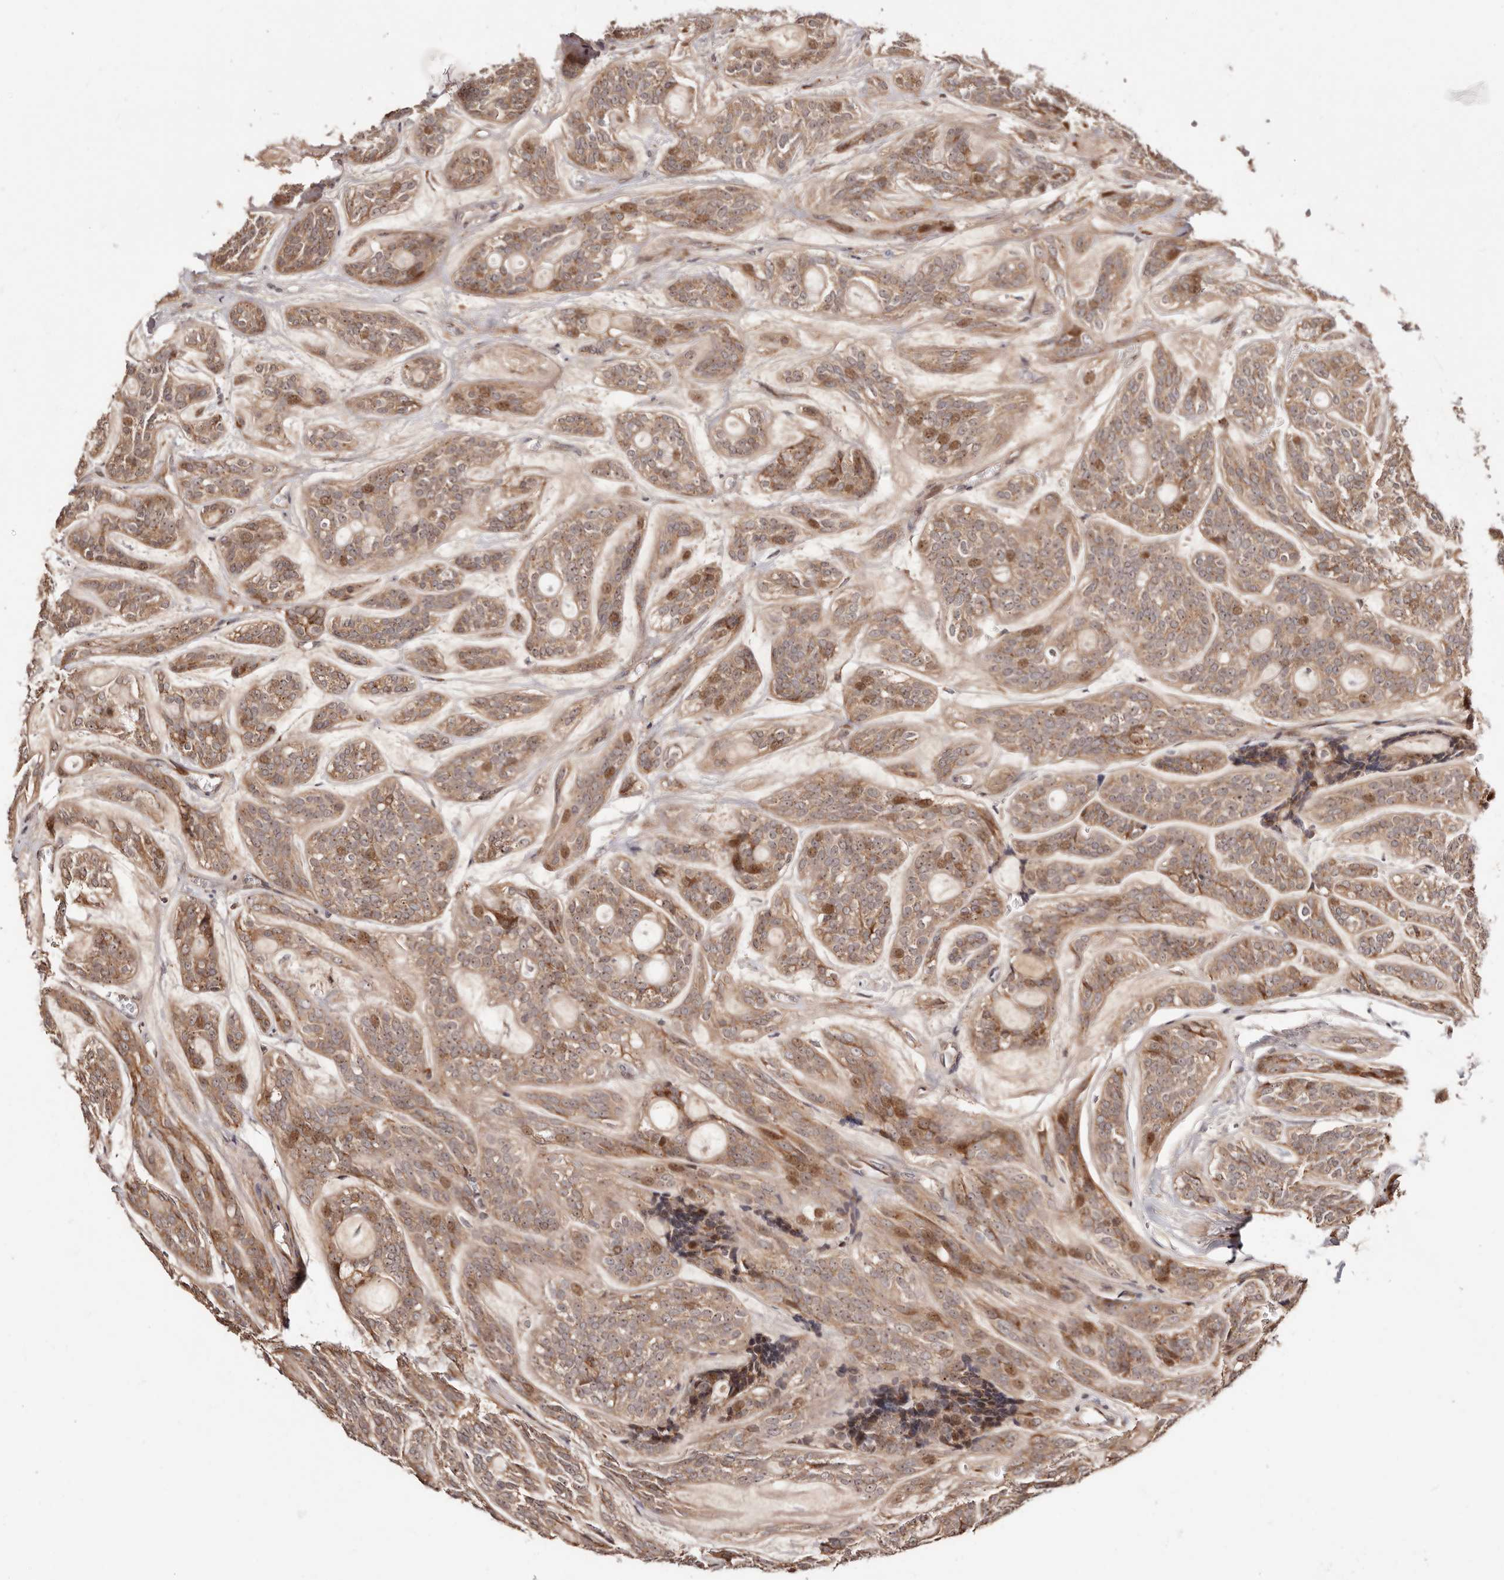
{"staining": {"intensity": "moderate", "quantity": ">75%", "location": "cytoplasmic/membranous,nuclear"}, "tissue": "head and neck cancer", "cell_type": "Tumor cells", "image_type": "cancer", "snomed": [{"axis": "morphology", "description": "Adenocarcinoma, NOS"}, {"axis": "topography", "description": "Head-Neck"}], "caption": "An IHC photomicrograph of neoplastic tissue is shown. Protein staining in brown highlights moderate cytoplasmic/membranous and nuclear positivity in adenocarcinoma (head and neck) within tumor cells. Using DAB (3,3'-diaminobenzidine) (brown) and hematoxylin (blue) stains, captured at high magnification using brightfield microscopy.", "gene": "PTPN22", "patient": {"sex": "male", "age": 66}}